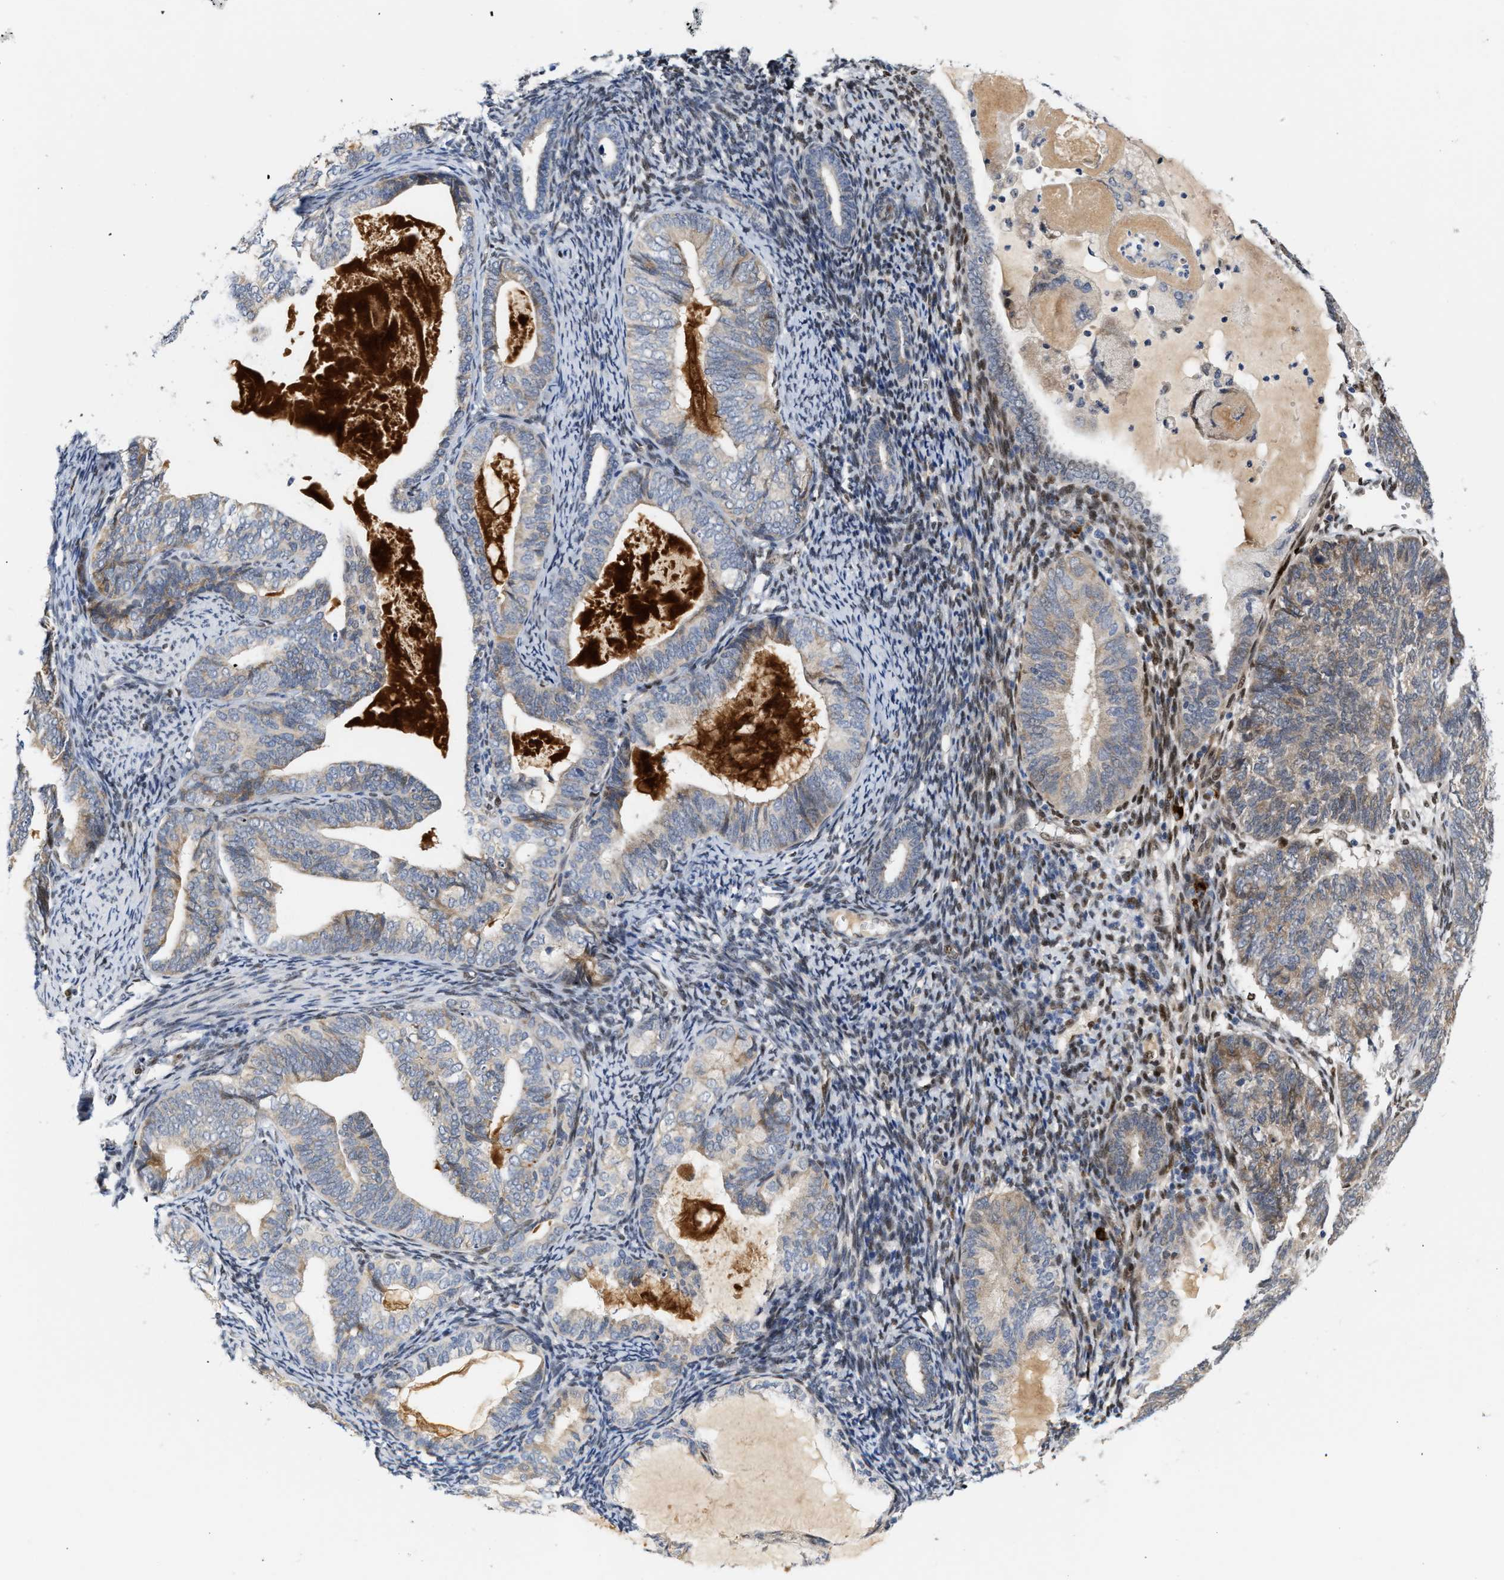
{"staining": {"intensity": "moderate", "quantity": "25%-75%", "location": "cytoplasmic/membranous"}, "tissue": "endometrial cancer", "cell_type": "Tumor cells", "image_type": "cancer", "snomed": [{"axis": "morphology", "description": "Adenocarcinoma, NOS"}, {"axis": "topography", "description": "Uterus"}], "caption": "Brown immunohistochemical staining in endometrial cancer (adenocarcinoma) displays moderate cytoplasmic/membranous staining in approximately 25%-75% of tumor cells. (DAB (3,3'-diaminobenzidine) IHC, brown staining for protein, blue staining for nuclei).", "gene": "TCF4", "patient": {"sex": "female", "age": 60}}